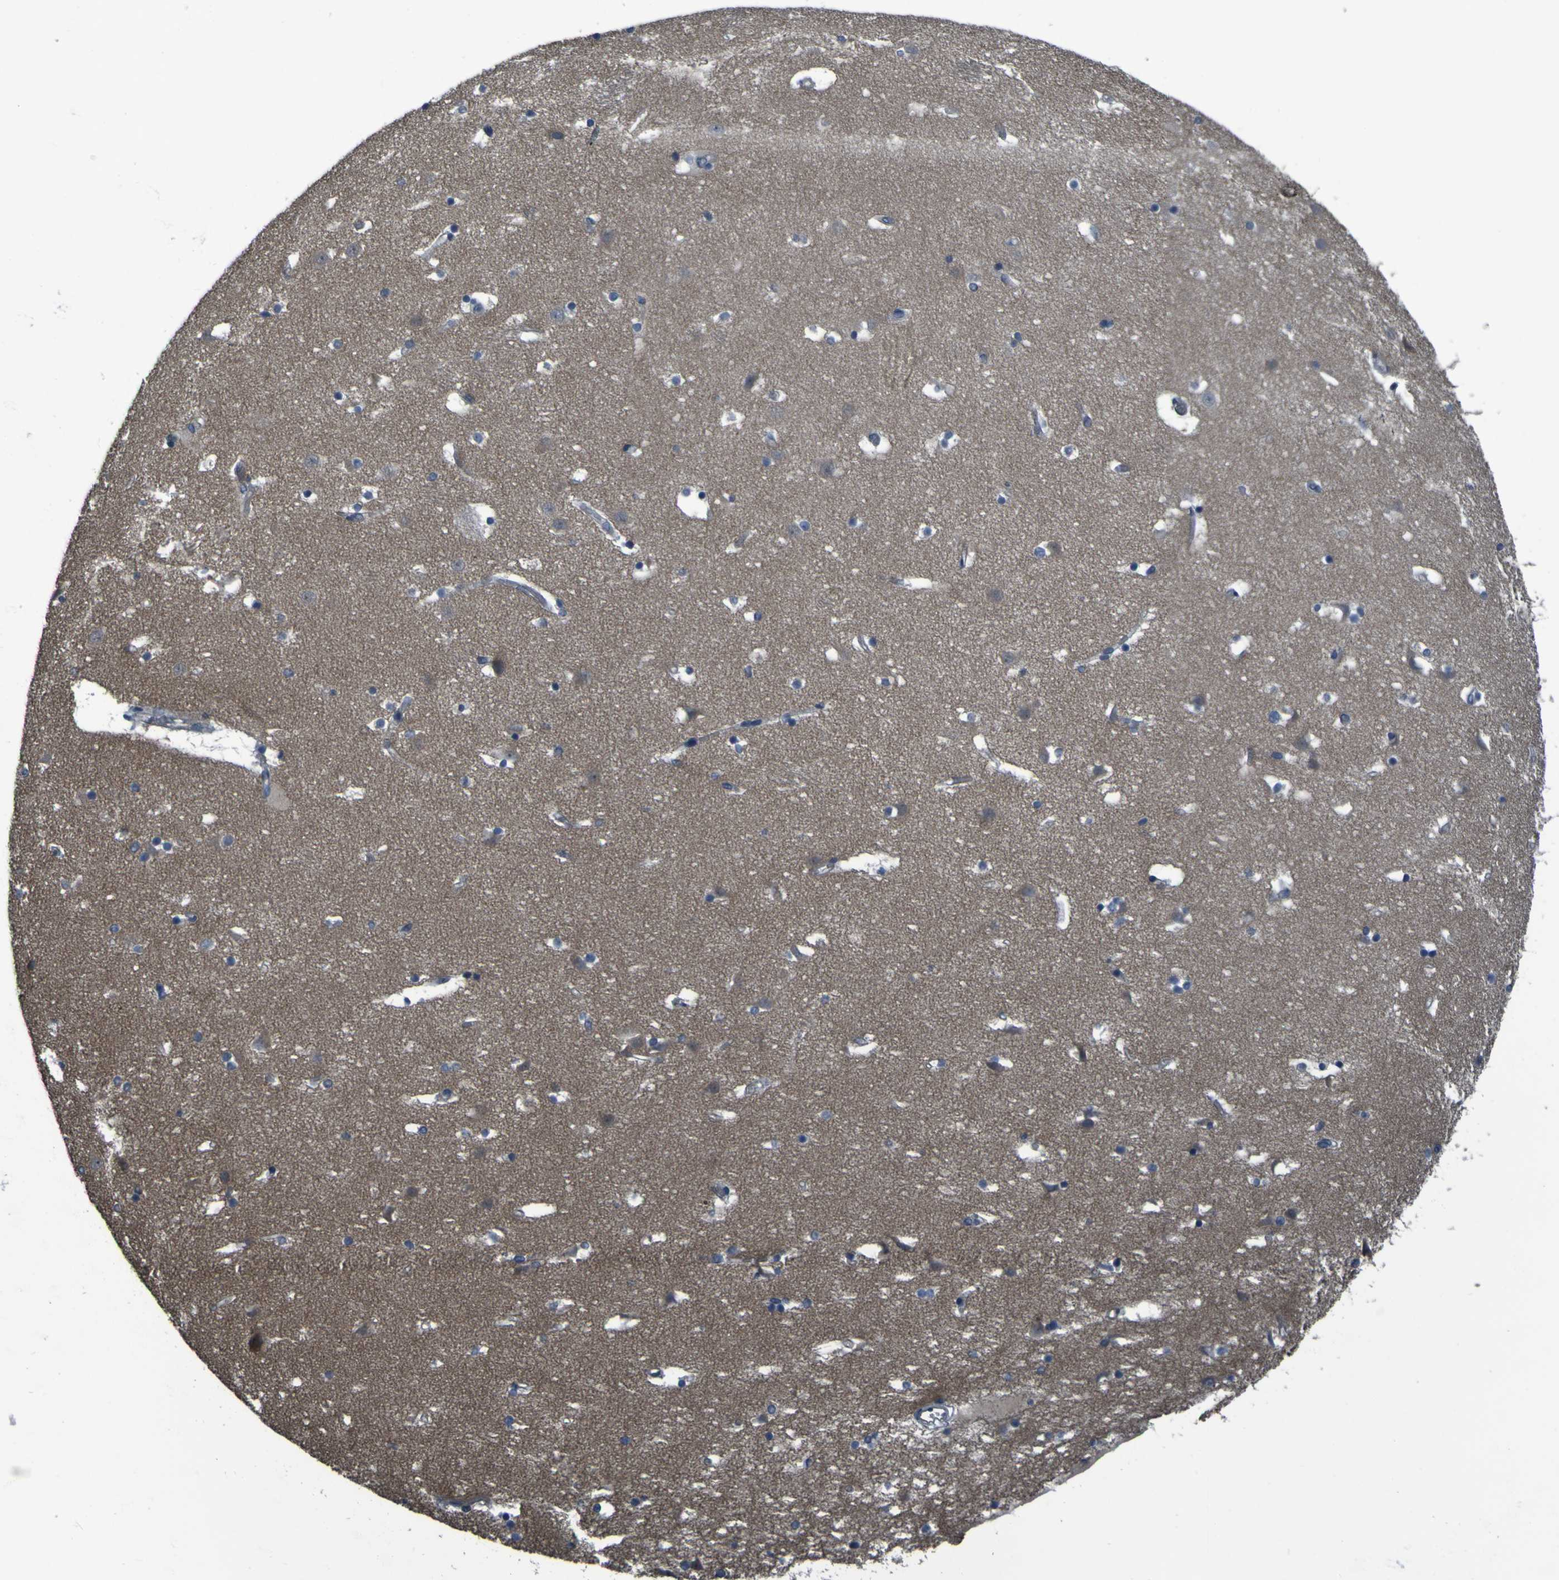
{"staining": {"intensity": "negative", "quantity": "none", "location": "none"}, "tissue": "caudate", "cell_type": "Glial cells", "image_type": "normal", "snomed": [{"axis": "morphology", "description": "Normal tissue, NOS"}, {"axis": "topography", "description": "Lateral ventricle wall"}], "caption": "Immunohistochemistry micrograph of normal caudate: human caudate stained with DAB shows no significant protein positivity in glial cells.", "gene": "GRAMD1A", "patient": {"sex": "male", "age": 45}}